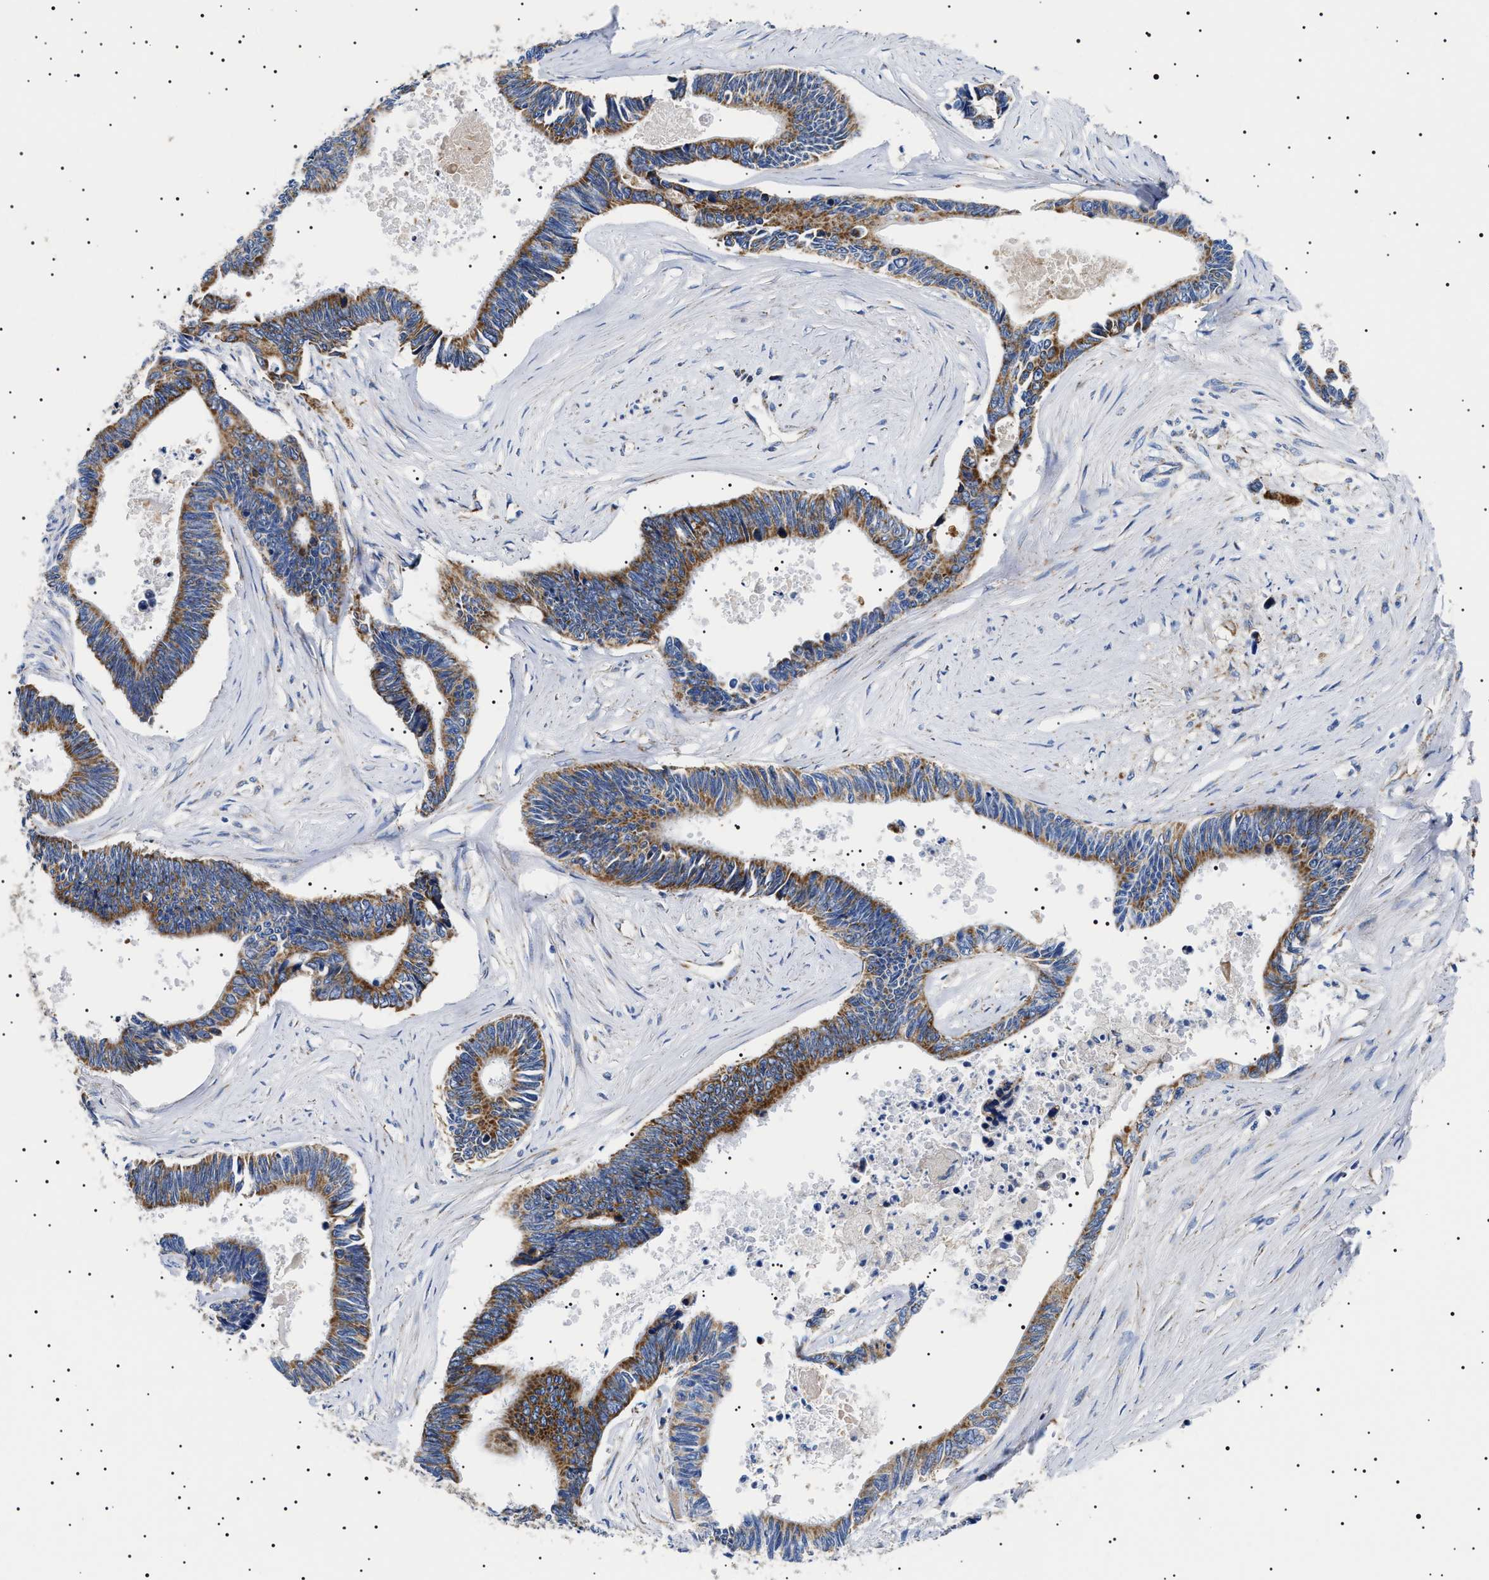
{"staining": {"intensity": "moderate", "quantity": ">75%", "location": "cytoplasmic/membranous"}, "tissue": "pancreatic cancer", "cell_type": "Tumor cells", "image_type": "cancer", "snomed": [{"axis": "morphology", "description": "Adenocarcinoma, NOS"}, {"axis": "topography", "description": "Pancreas"}], "caption": "The photomicrograph displays immunohistochemical staining of pancreatic cancer (adenocarcinoma). There is moderate cytoplasmic/membranous positivity is identified in about >75% of tumor cells.", "gene": "CHRDL2", "patient": {"sex": "female", "age": 70}}